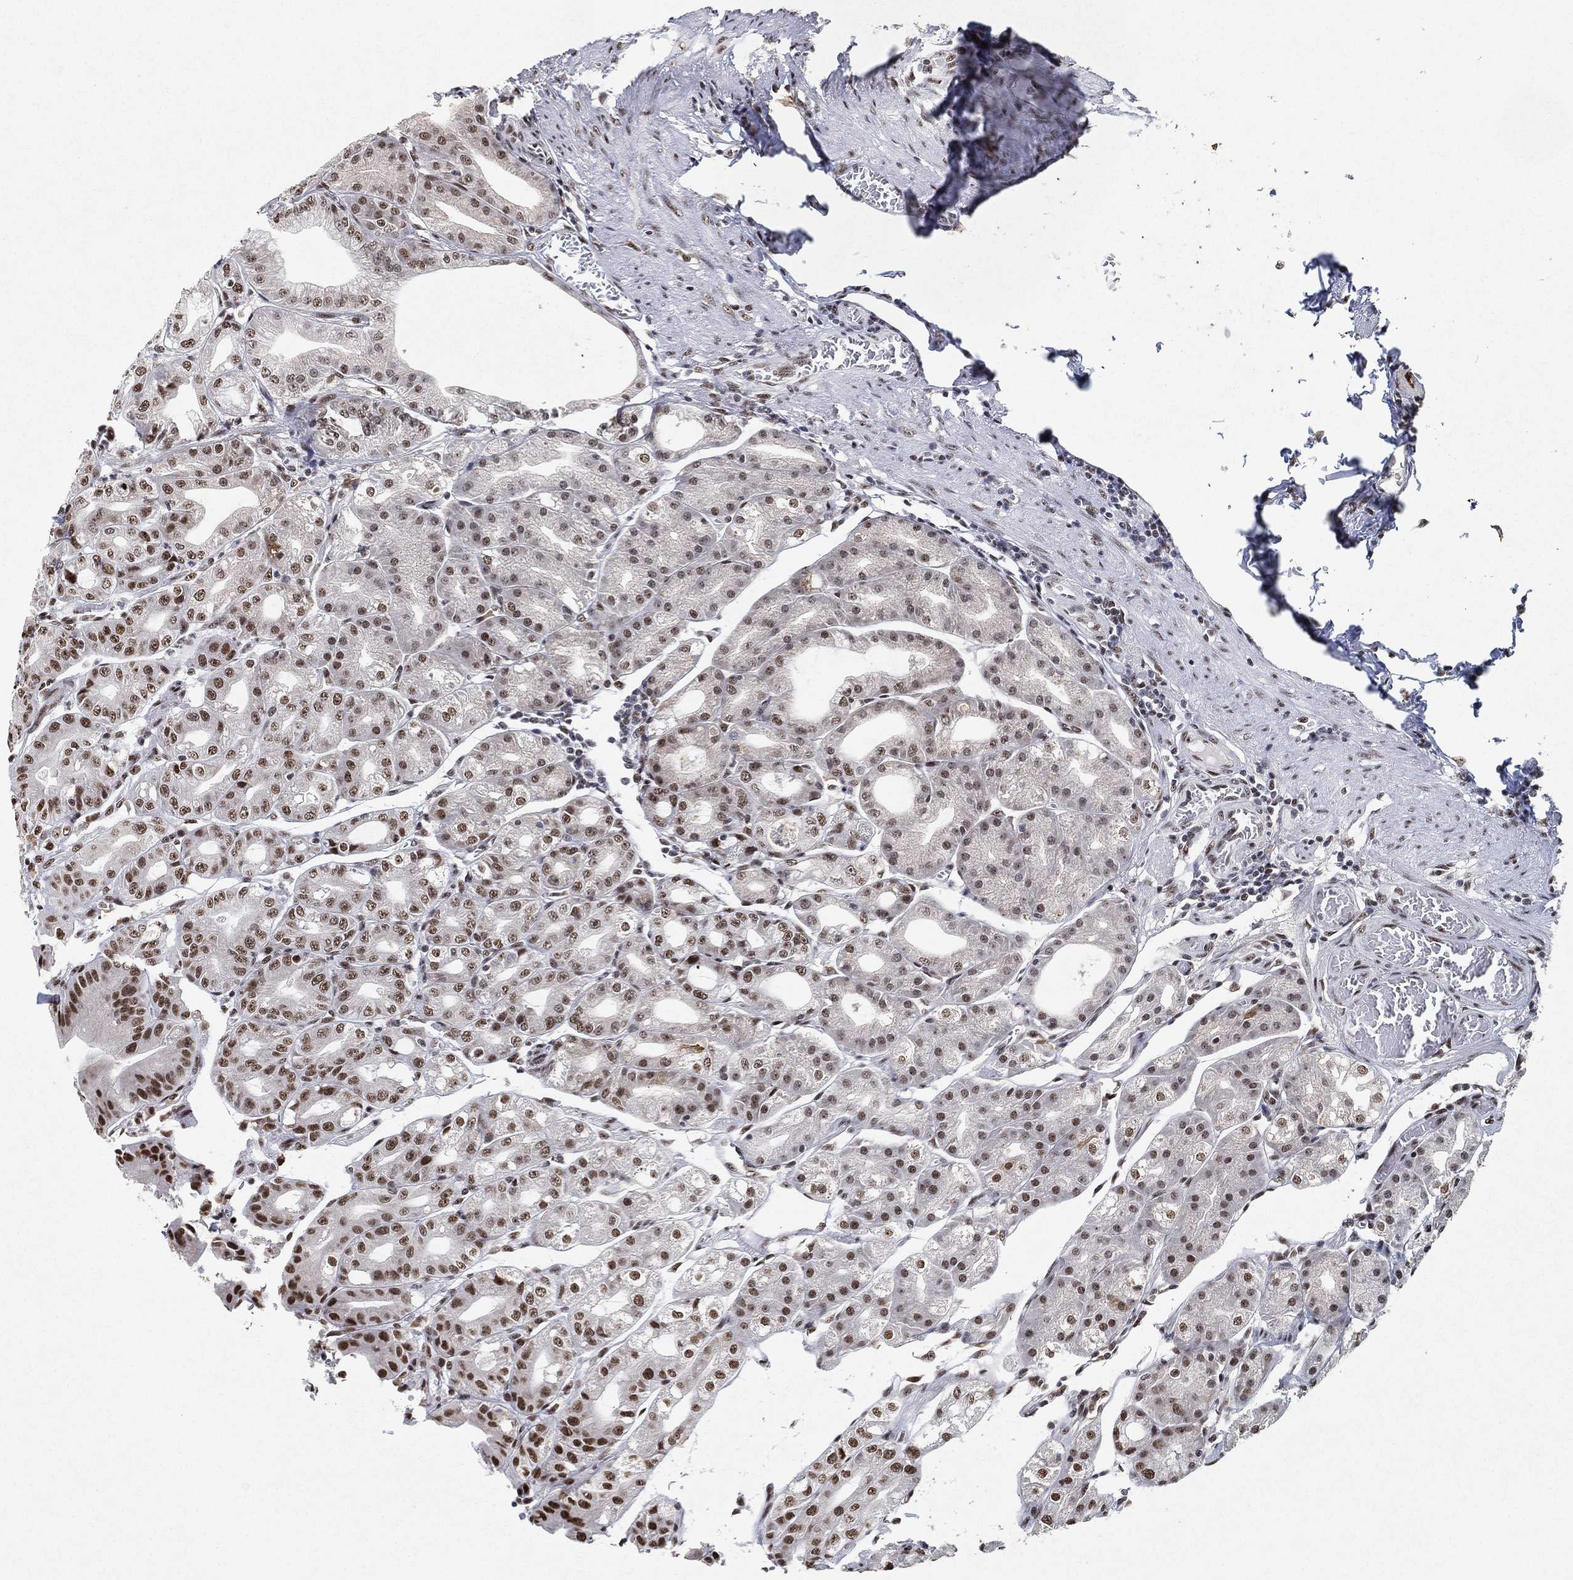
{"staining": {"intensity": "strong", "quantity": "25%-75%", "location": "nuclear"}, "tissue": "stomach", "cell_type": "Glandular cells", "image_type": "normal", "snomed": [{"axis": "morphology", "description": "Normal tissue, NOS"}, {"axis": "topography", "description": "Stomach"}], "caption": "Protein staining of unremarkable stomach reveals strong nuclear positivity in approximately 25%-75% of glandular cells. Using DAB (3,3'-diaminobenzidine) (brown) and hematoxylin (blue) stains, captured at high magnification using brightfield microscopy.", "gene": "DDX27", "patient": {"sex": "male", "age": 71}}